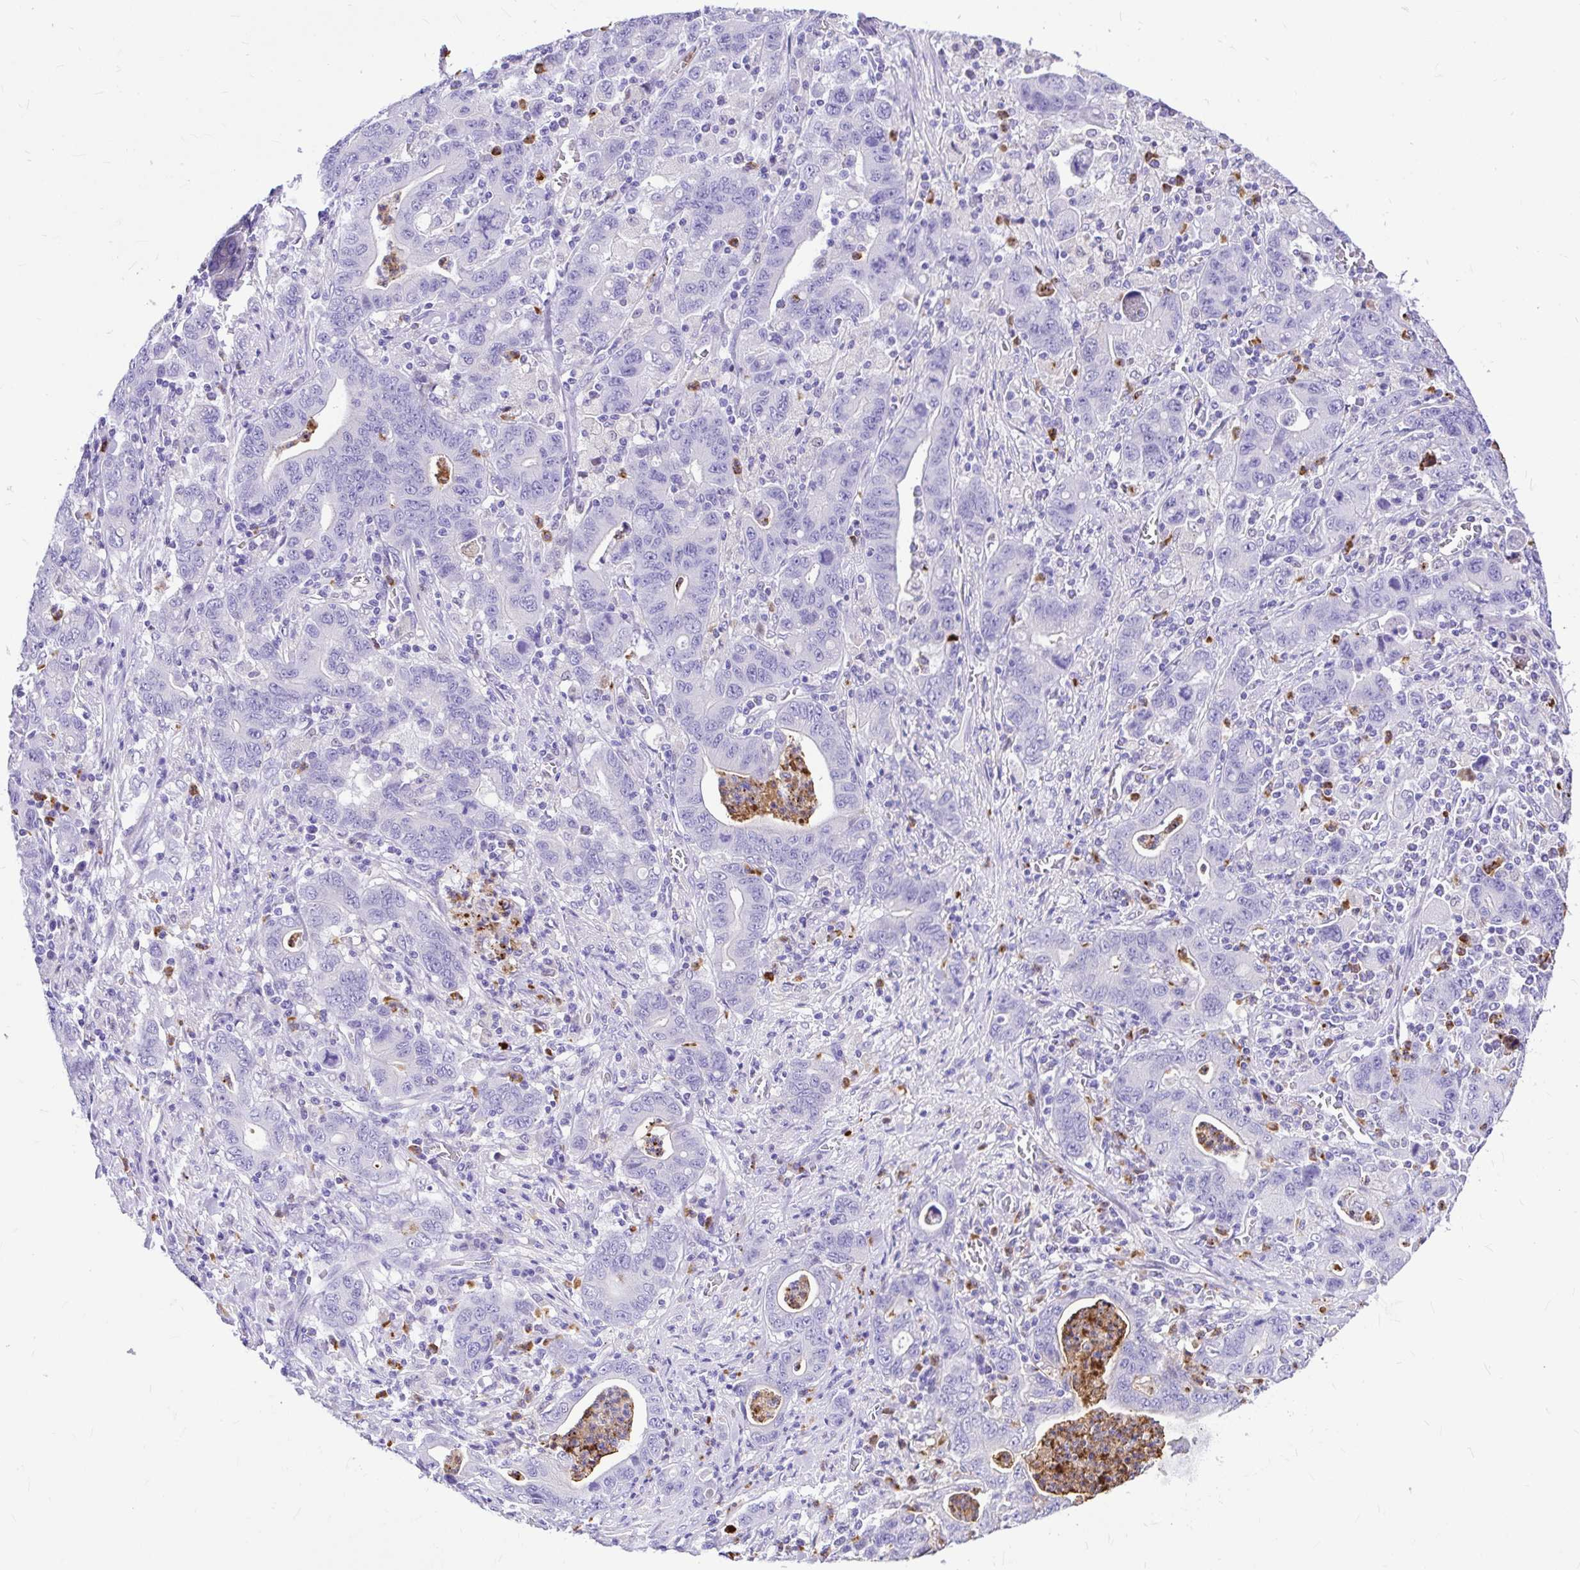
{"staining": {"intensity": "negative", "quantity": "none", "location": "none"}, "tissue": "stomach cancer", "cell_type": "Tumor cells", "image_type": "cancer", "snomed": [{"axis": "morphology", "description": "Adenocarcinoma, NOS"}, {"axis": "topography", "description": "Stomach, upper"}], "caption": "An image of stomach adenocarcinoma stained for a protein shows no brown staining in tumor cells.", "gene": "CLEC1B", "patient": {"sex": "male", "age": 69}}